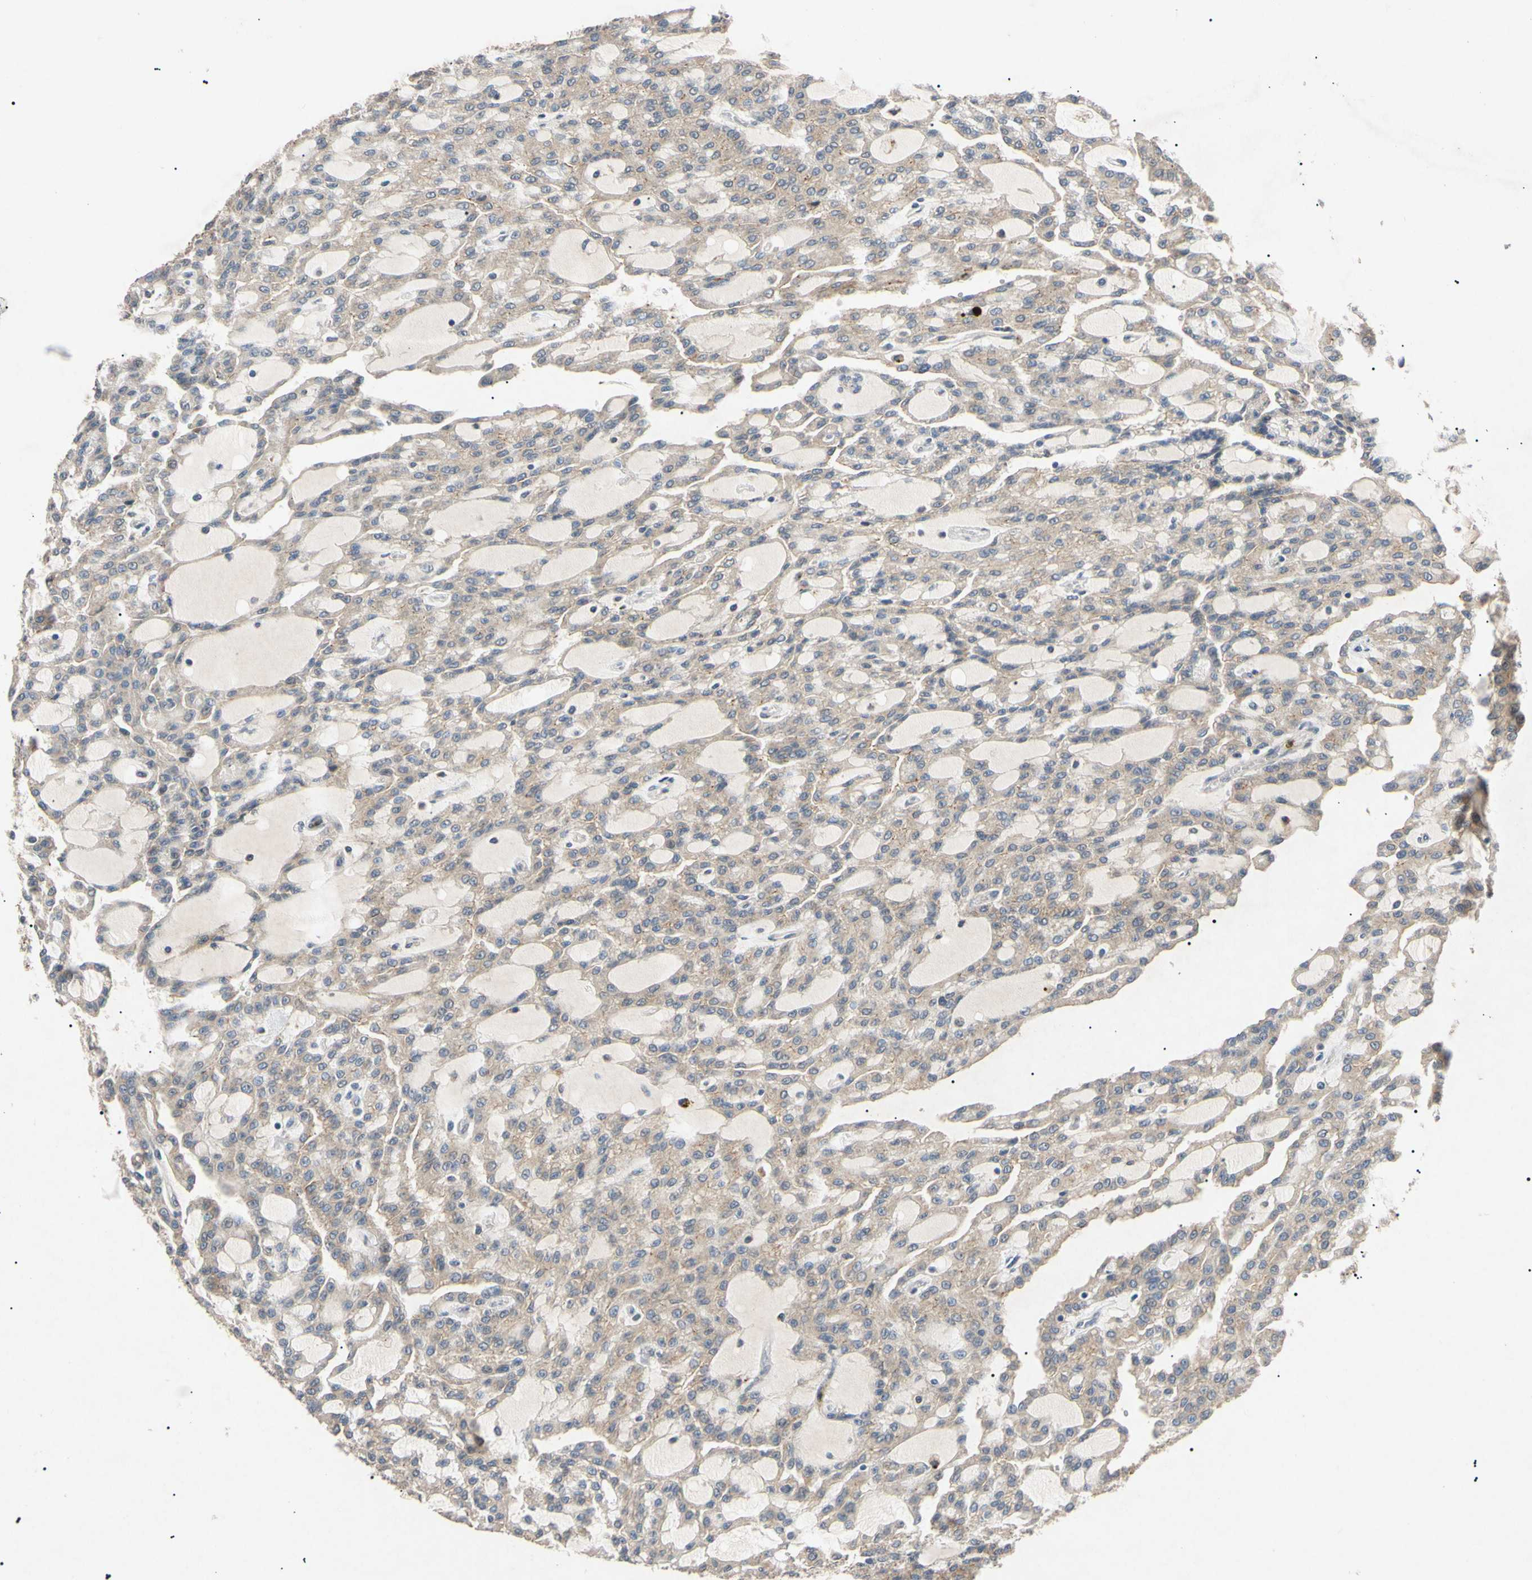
{"staining": {"intensity": "weak", "quantity": ">75%", "location": "cytoplasmic/membranous"}, "tissue": "renal cancer", "cell_type": "Tumor cells", "image_type": "cancer", "snomed": [{"axis": "morphology", "description": "Adenocarcinoma, NOS"}, {"axis": "topography", "description": "Kidney"}], "caption": "Tumor cells reveal low levels of weak cytoplasmic/membranous positivity in approximately >75% of cells in human adenocarcinoma (renal). The protein is stained brown, and the nuclei are stained in blue (DAB (3,3'-diaminobenzidine) IHC with brightfield microscopy, high magnification).", "gene": "TUBB4A", "patient": {"sex": "male", "age": 63}}